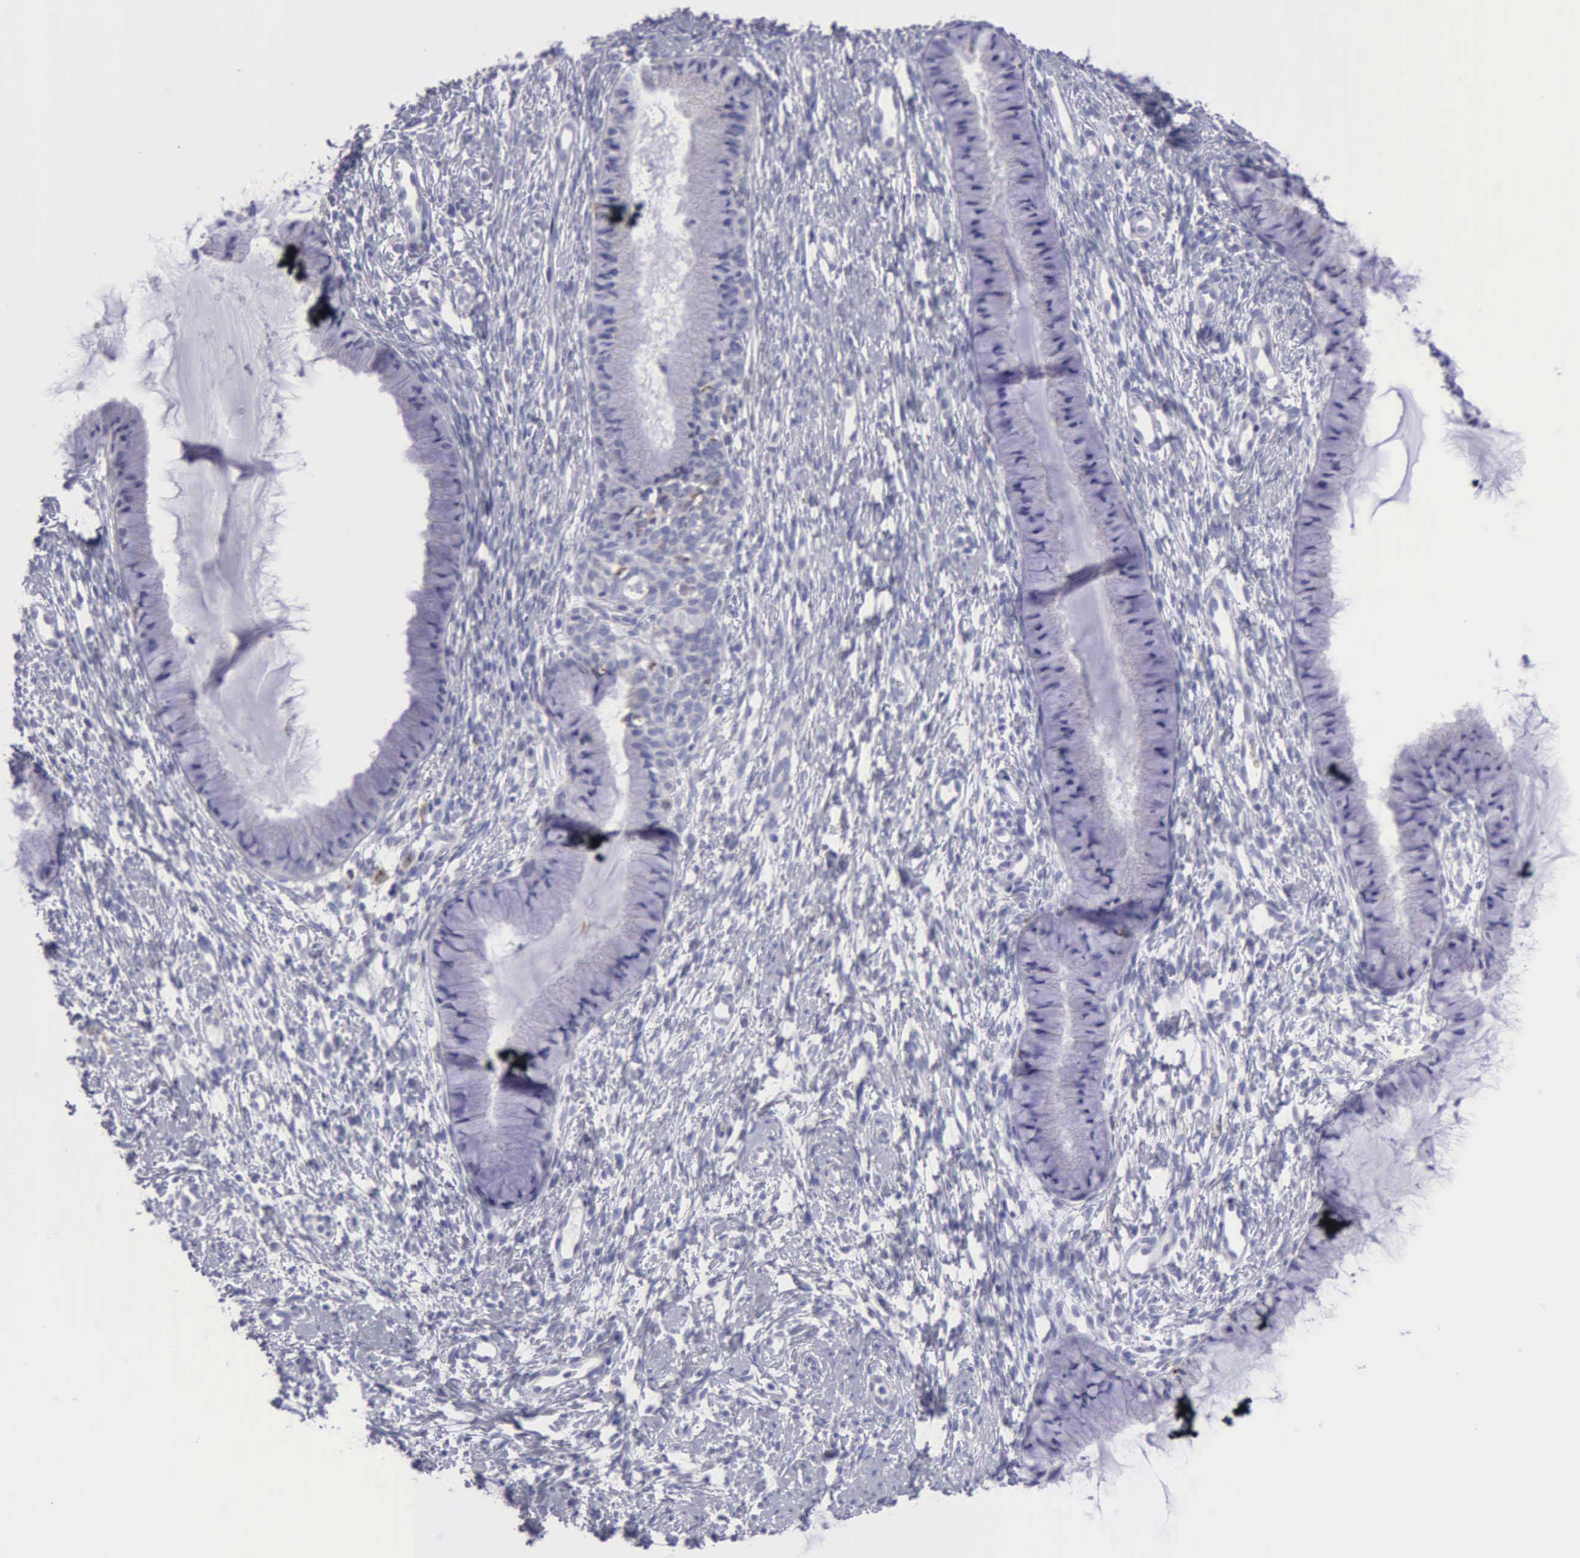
{"staining": {"intensity": "negative", "quantity": "none", "location": "none"}, "tissue": "cervix", "cell_type": "Glandular cells", "image_type": "normal", "snomed": [{"axis": "morphology", "description": "Normal tissue, NOS"}, {"axis": "topography", "description": "Cervix"}], "caption": "This is an immunohistochemistry (IHC) image of unremarkable cervix. There is no positivity in glandular cells.", "gene": "TYRP1", "patient": {"sex": "female", "age": 82}}